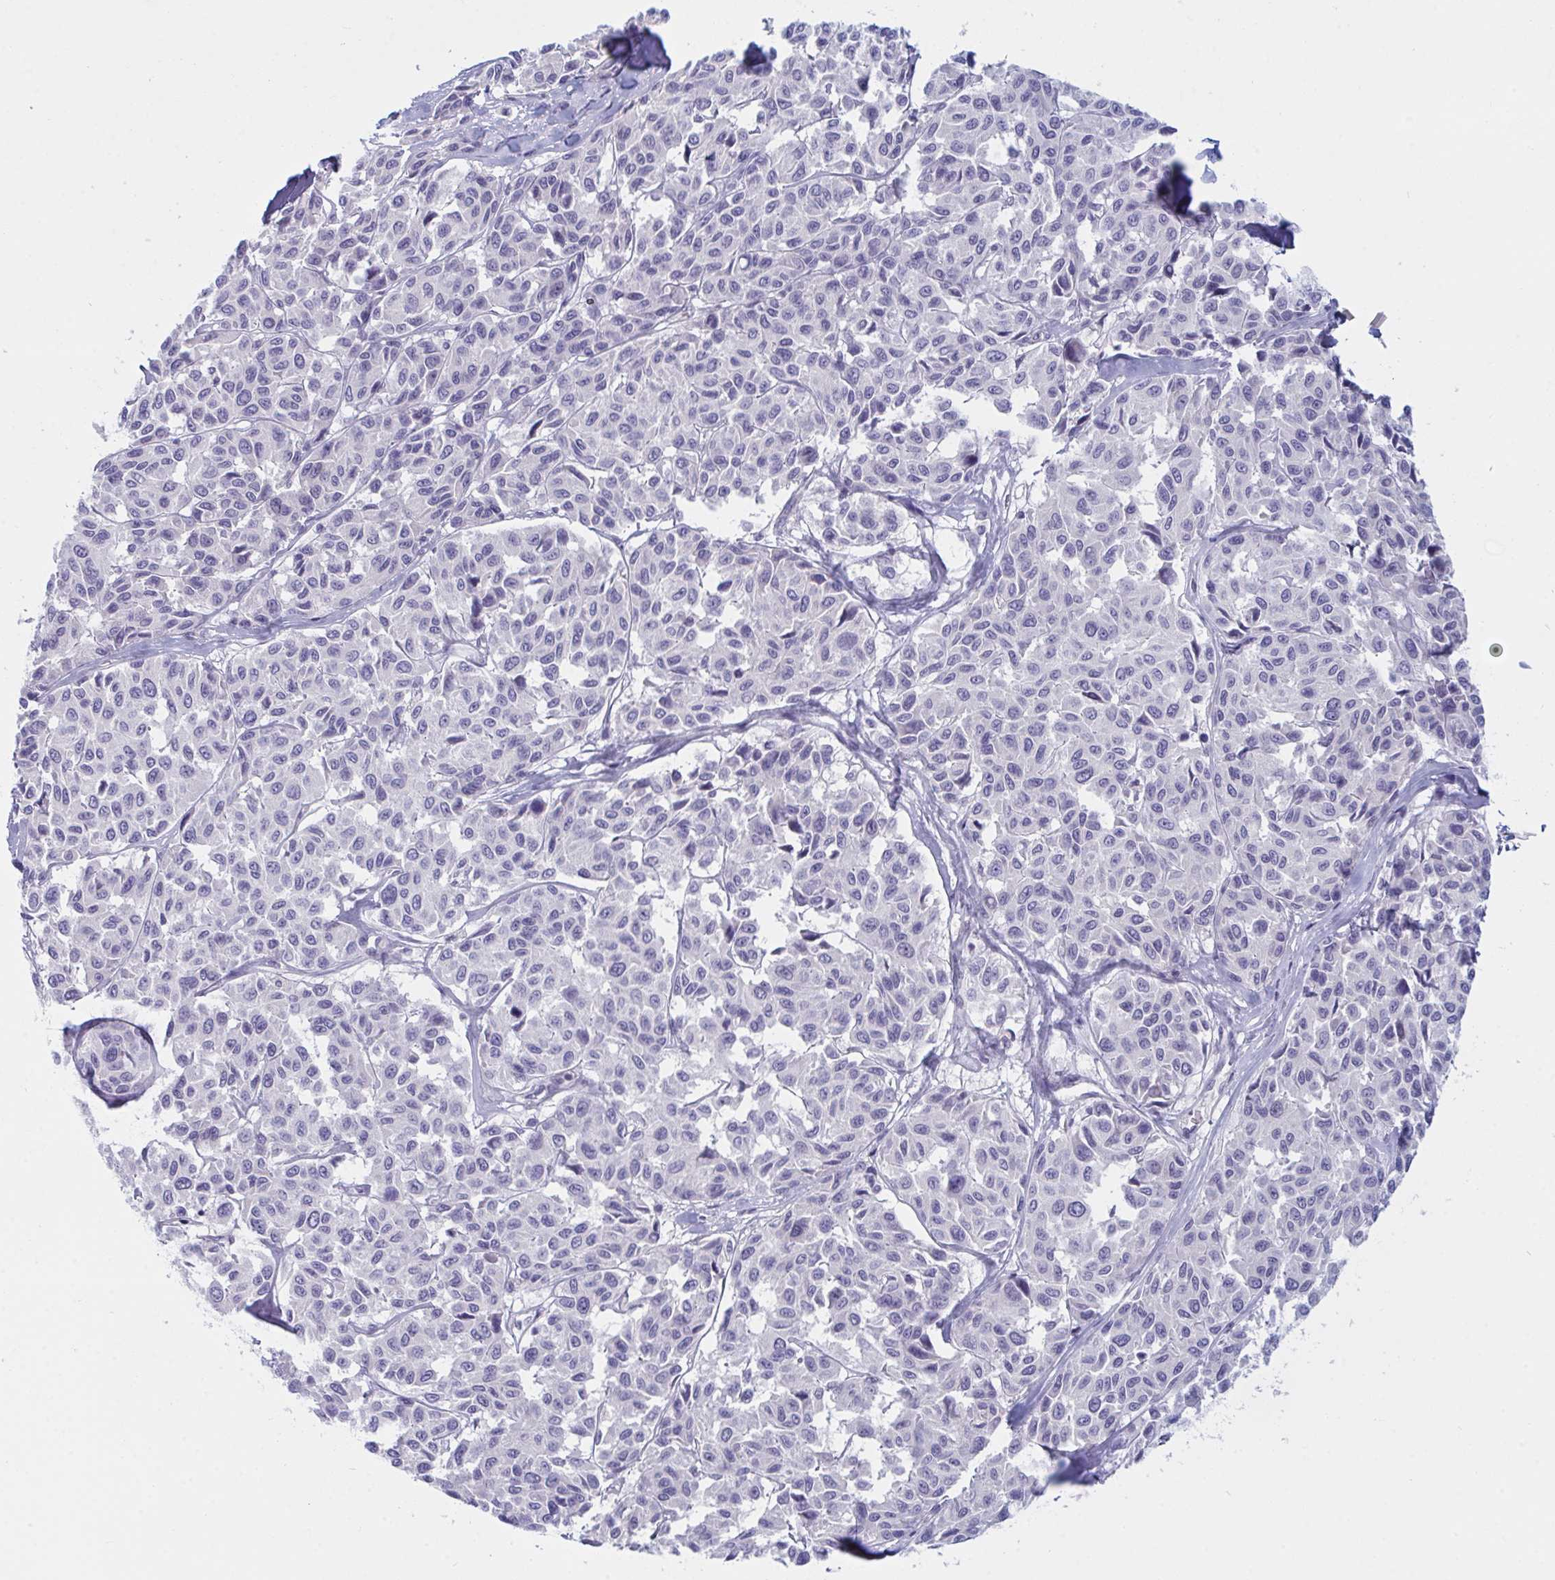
{"staining": {"intensity": "negative", "quantity": "none", "location": "none"}, "tissue": "melanoma", "cell_type": "Tumor cells", "image_type": "cancer", "snomed": [{"axis": "morphology", "description": "Malignant melanoma, NOS"}, {"axis": "topography", "description": "Skin"}], "caption": "Micrograph shows no significant protein staining in tumor cells of melanoma. The staining is performed using DAB brown chromogen with nuclei counter-stained in using hematoxylin.", "gene": "NAA30", "patient": {"sex": "female", "age": 66}}